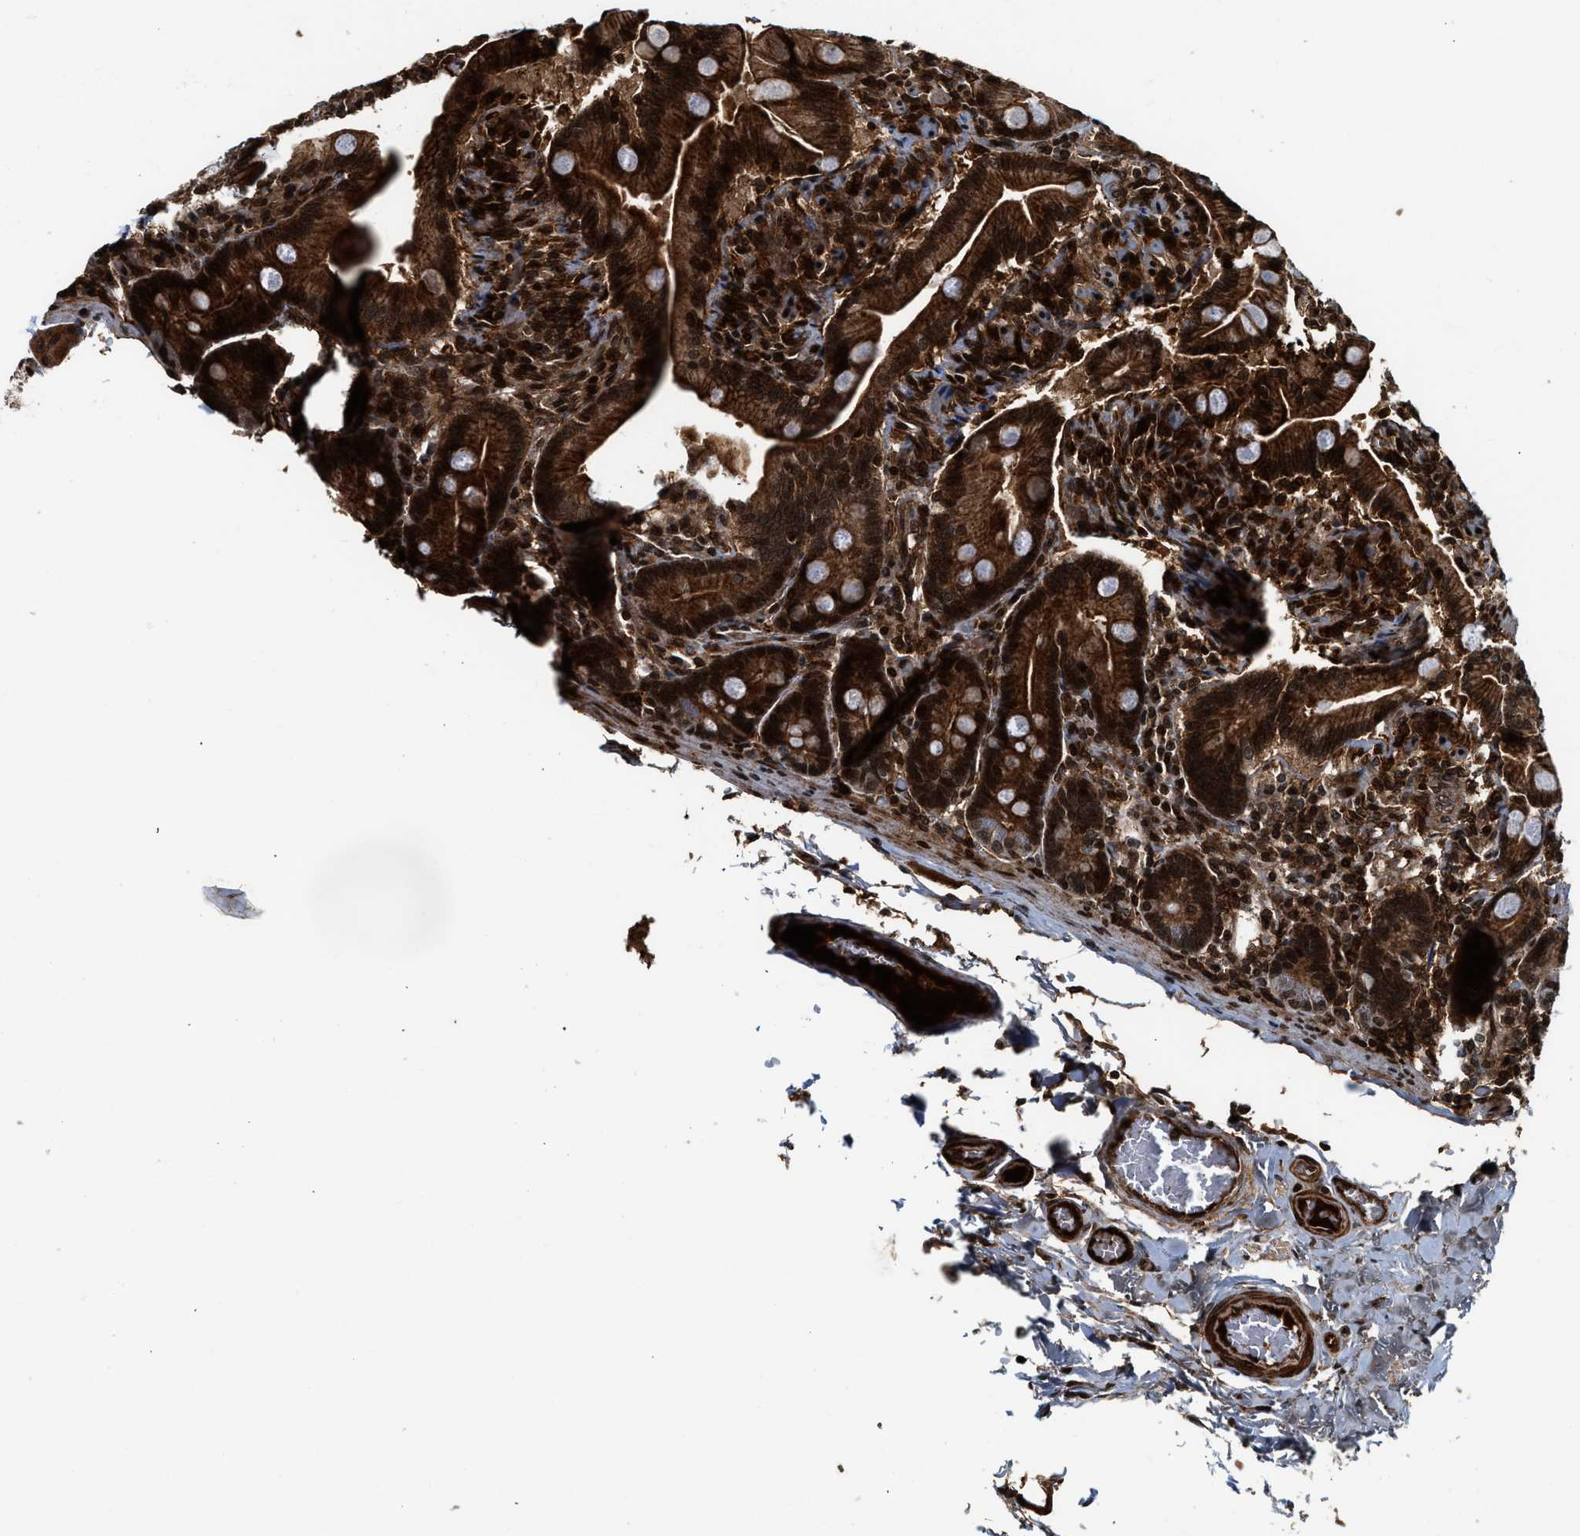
{"staining": {"intensity": "strong", "quantity": ">75%", "location": "cytoplasmic/membranous,nuclear"}, "tissue": "duodenum", "cell_type": "Glandular cells", "image_type": "normal", "snomed": [{"axis": "morphology", "description": "Normal tissue, NOS"}, {"axis": "topography", "description": "Duodenum"}], "caption": "This is an image of IHC staining of benign duodenum, which shows strong expression in the cytoplasmic/membranous,nuclear of glandular cells.", "gene": "MDM2", "patient": {"sex": "male", "age": 54}}